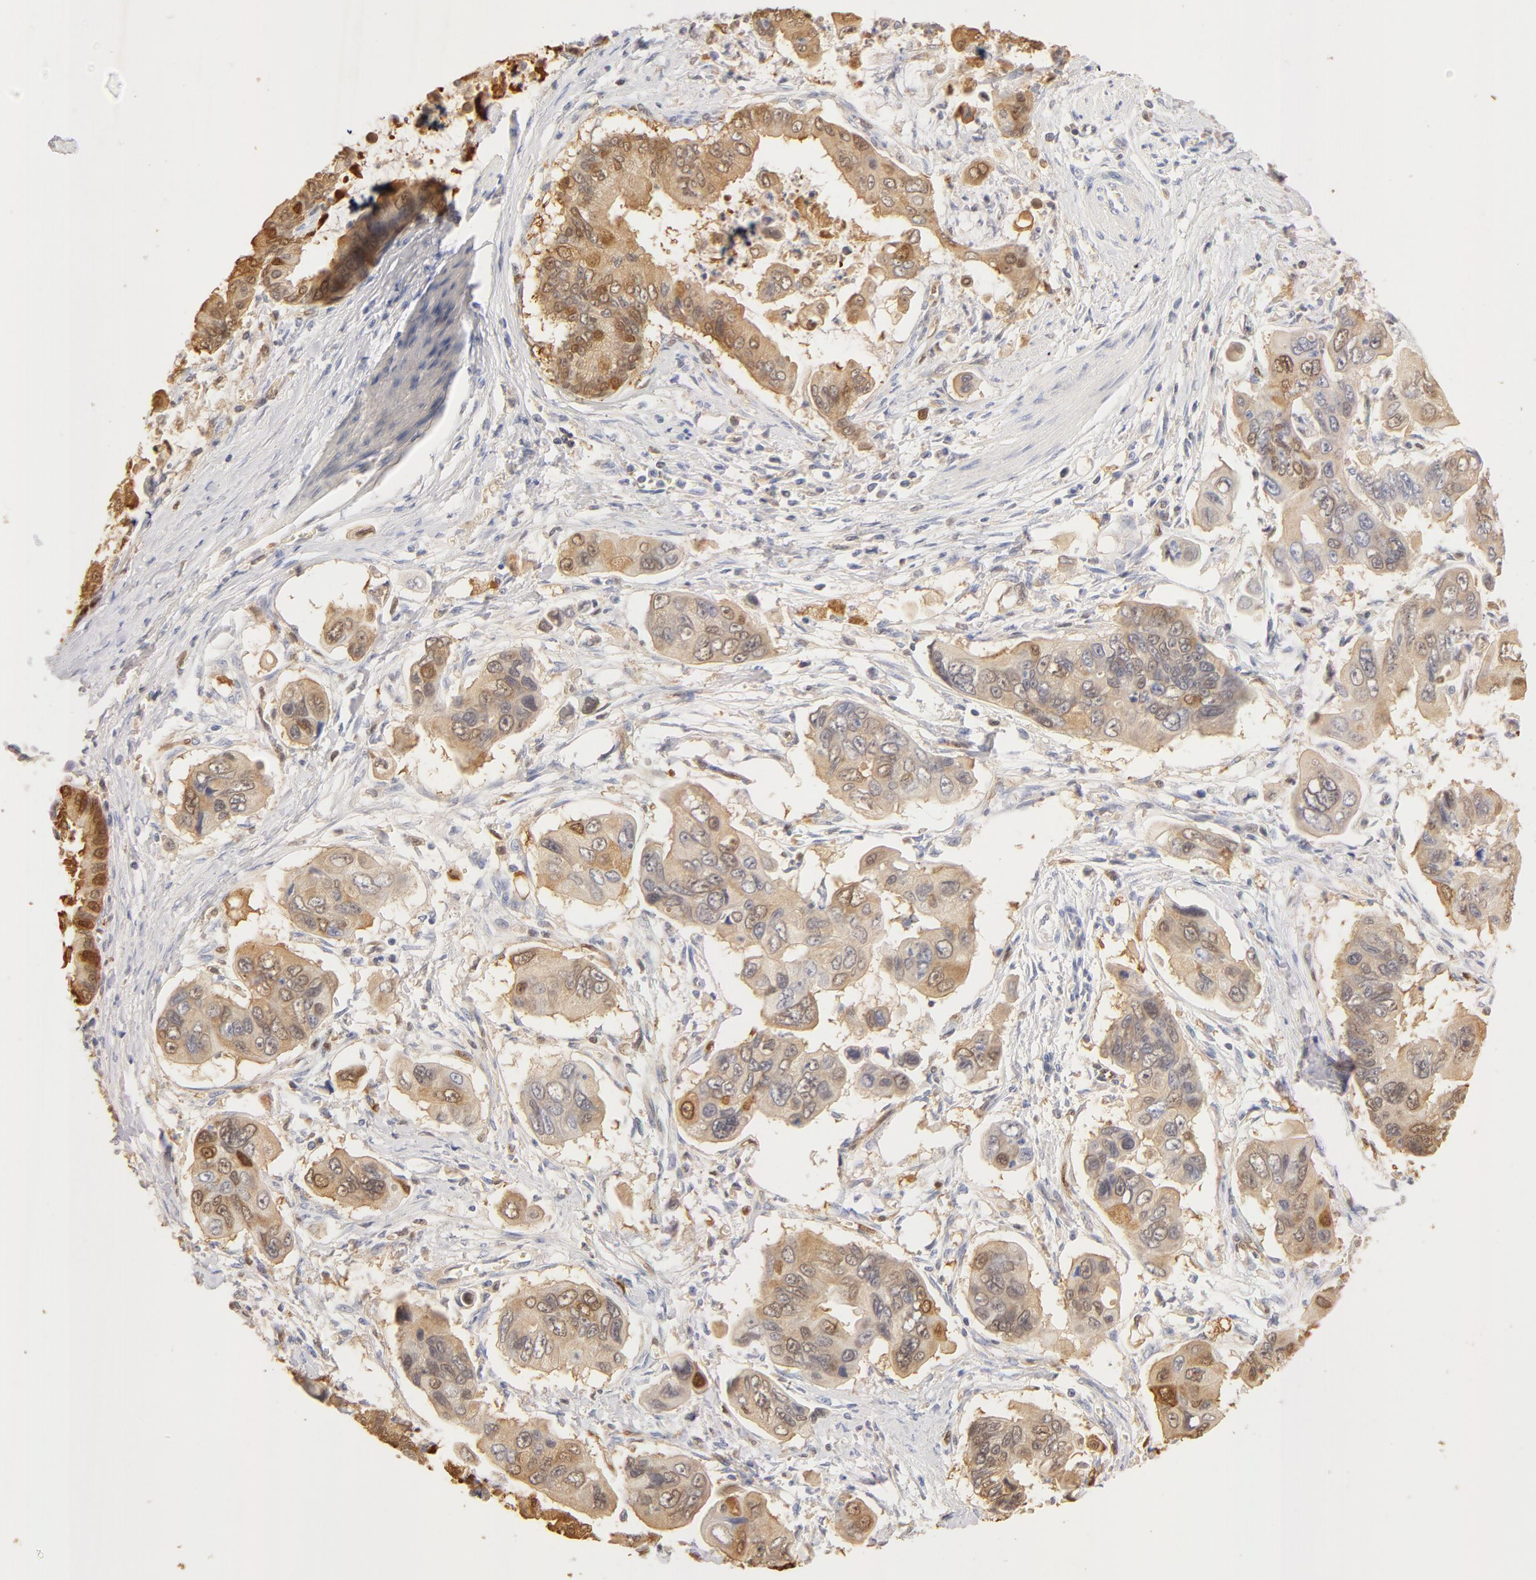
{"staining": {"intensity": "moderate", "quantity": "25%-75%", "location": "nuclear"}, "tissue": "stomach cancer", "cell_type": "Tumor cells", "image_type": "cancer", "snomed": [{"axis": "morphology", "description": "Adenocarcinoma, NOS"}, {"axis": "topography", "description": "Stomach, upper"}], "caption": "Immunohistochemistry micrograph of stomach adenocarcinoma stained for a protein (brown), which shows medium levels of moderate nuclear staining in approximately 25%-75% of tumor cells.", "gene": "CA2", "patient": {"sex": "male", "age": 80}}